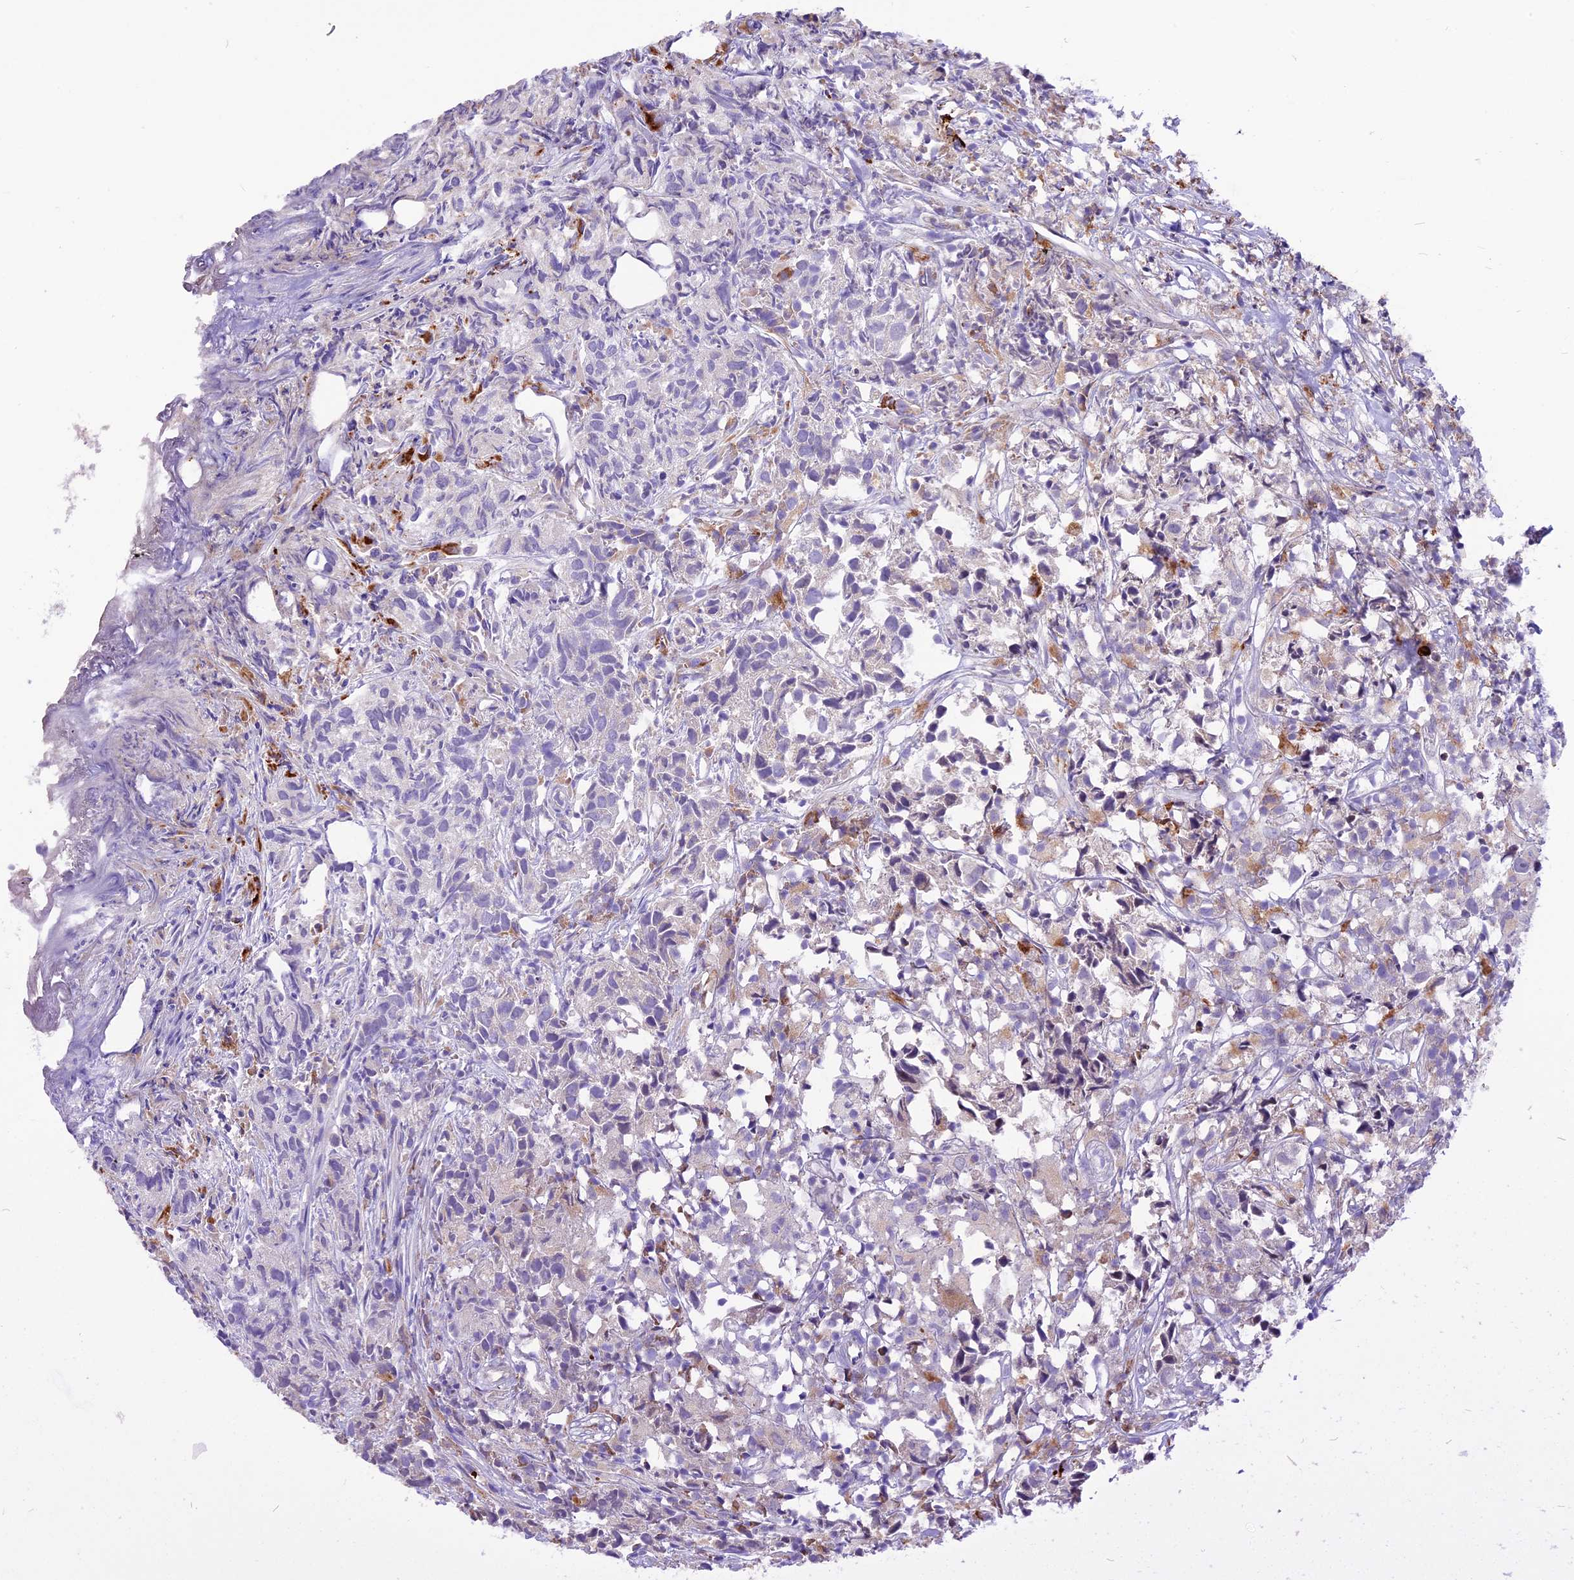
{"staining": {"intensity": "negative", "quantity": "none", "location": "none"}, "tissue": "urothelial cancer", "cell_type": "Tumor cells", "image_type": "cancer", "snomed": [{"axis": "morphology", "description": "Urothelial carcinoma, High grade"}, {"axis": "topography", "description": "Urinary bladder"}], "caption": "Immunohistochemical staining of urothelial carcinoma (high-grade) reveals no significant positivity in tumor cells. (DAB immunohistochemistry (IHC) with hematoxylin counter stain).", "gene": "THRSP", "patient": {"sex": "female", "age": 75}}